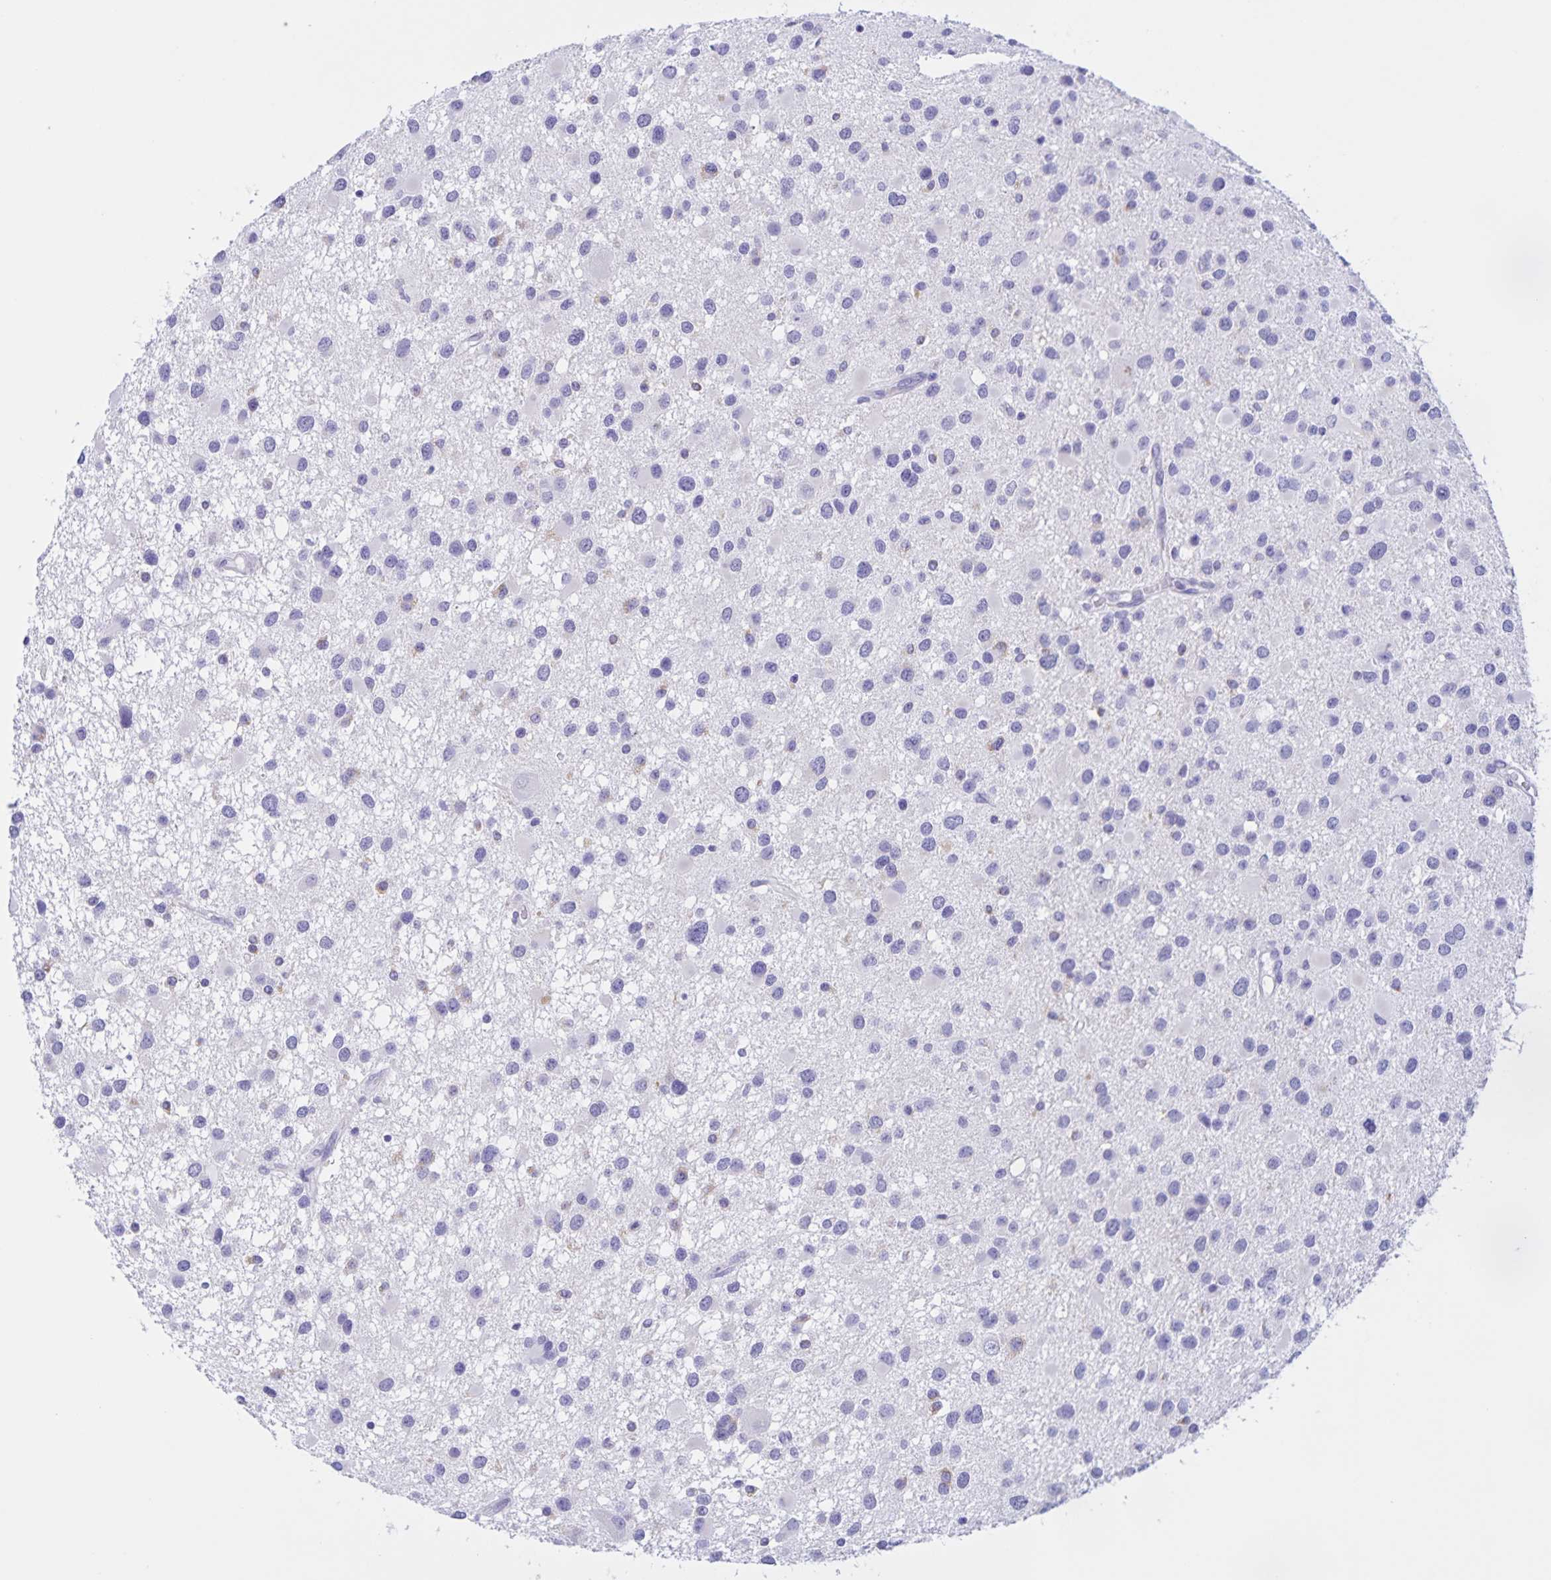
{"staining": {"intensity": "negative", "quantity": "none", "location": "none"}, "tissue": "glioma", "cell_type": "Tumor cells", "image_type": "cancer", "snomed": [{"axis": "morphology", "description": "Glioma, malignant, Low grade"}, {"axis": "topography", "description": "Brain"}], "caption": "This is a histopathology image of immunohistochemistry staining of glioma, which shows no positivity in tumor cells.", "gene": "TGIF2LX", "patient": {"sex": "female", "age": 32}}